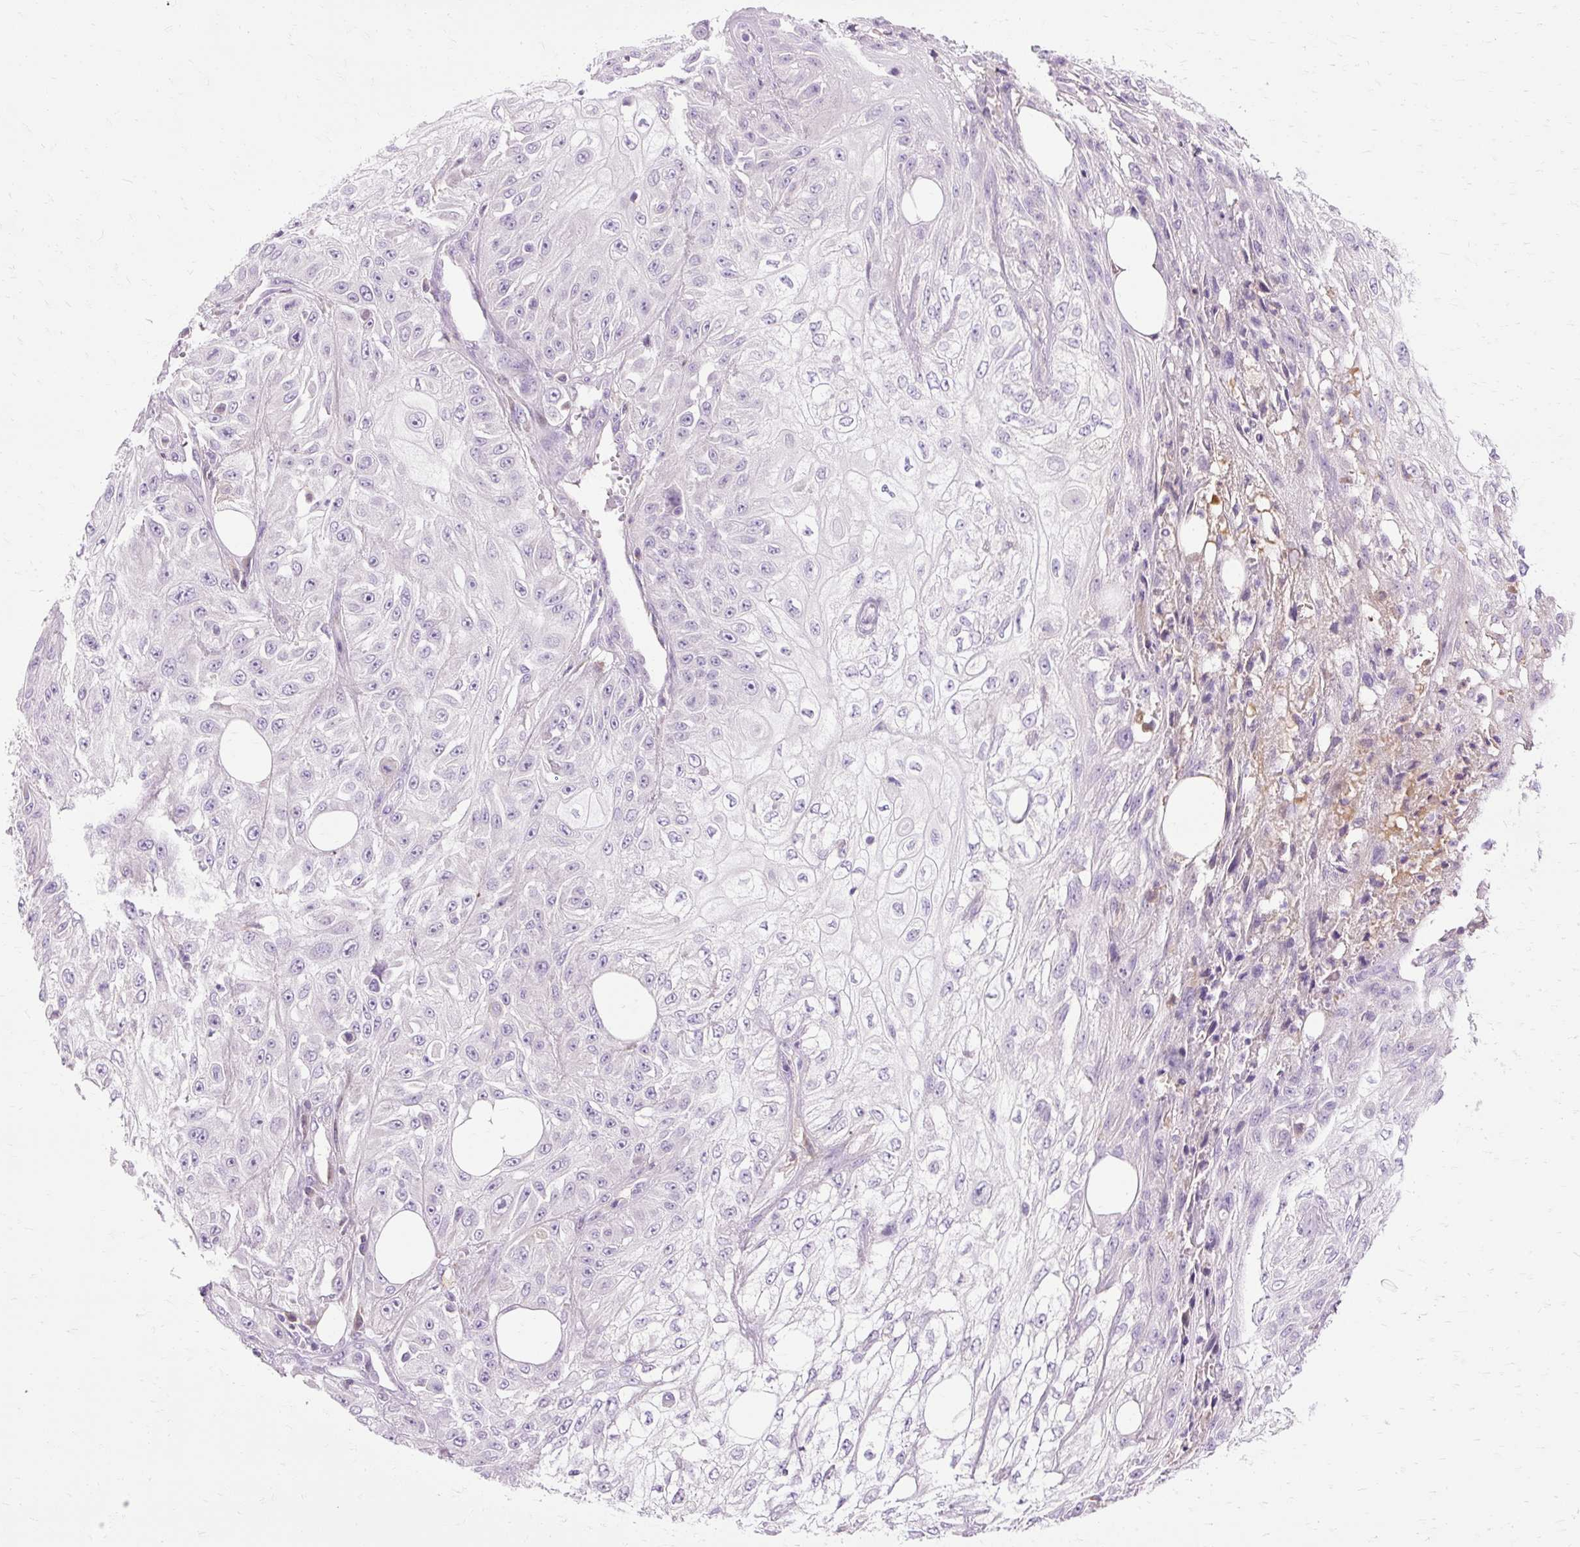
{"staining": {"intensity": "negative", "quantity": "none", "location": "none"}, "tissue": "skin cancer", "cell_type": "Tumor cells", "image_type": "cancer", "snomed": [{"axis": "morphology", "description": "Squamous cell carcinoma, NOS"}, {"axis": "morphology", "description": "Squamous cell carcinoma, metastatic, NOS"}, {"axis": "topography", "description": "Skin"}, {"axis": "topography", "description": "Lymph node"}], "caption": "Photomicrograph shows no significant protein staining in tumor cells of skin metastatic squamous cell carcinoma.", "gene": "ARRDC2", "patient": {"sex": "male", "age": 75}}